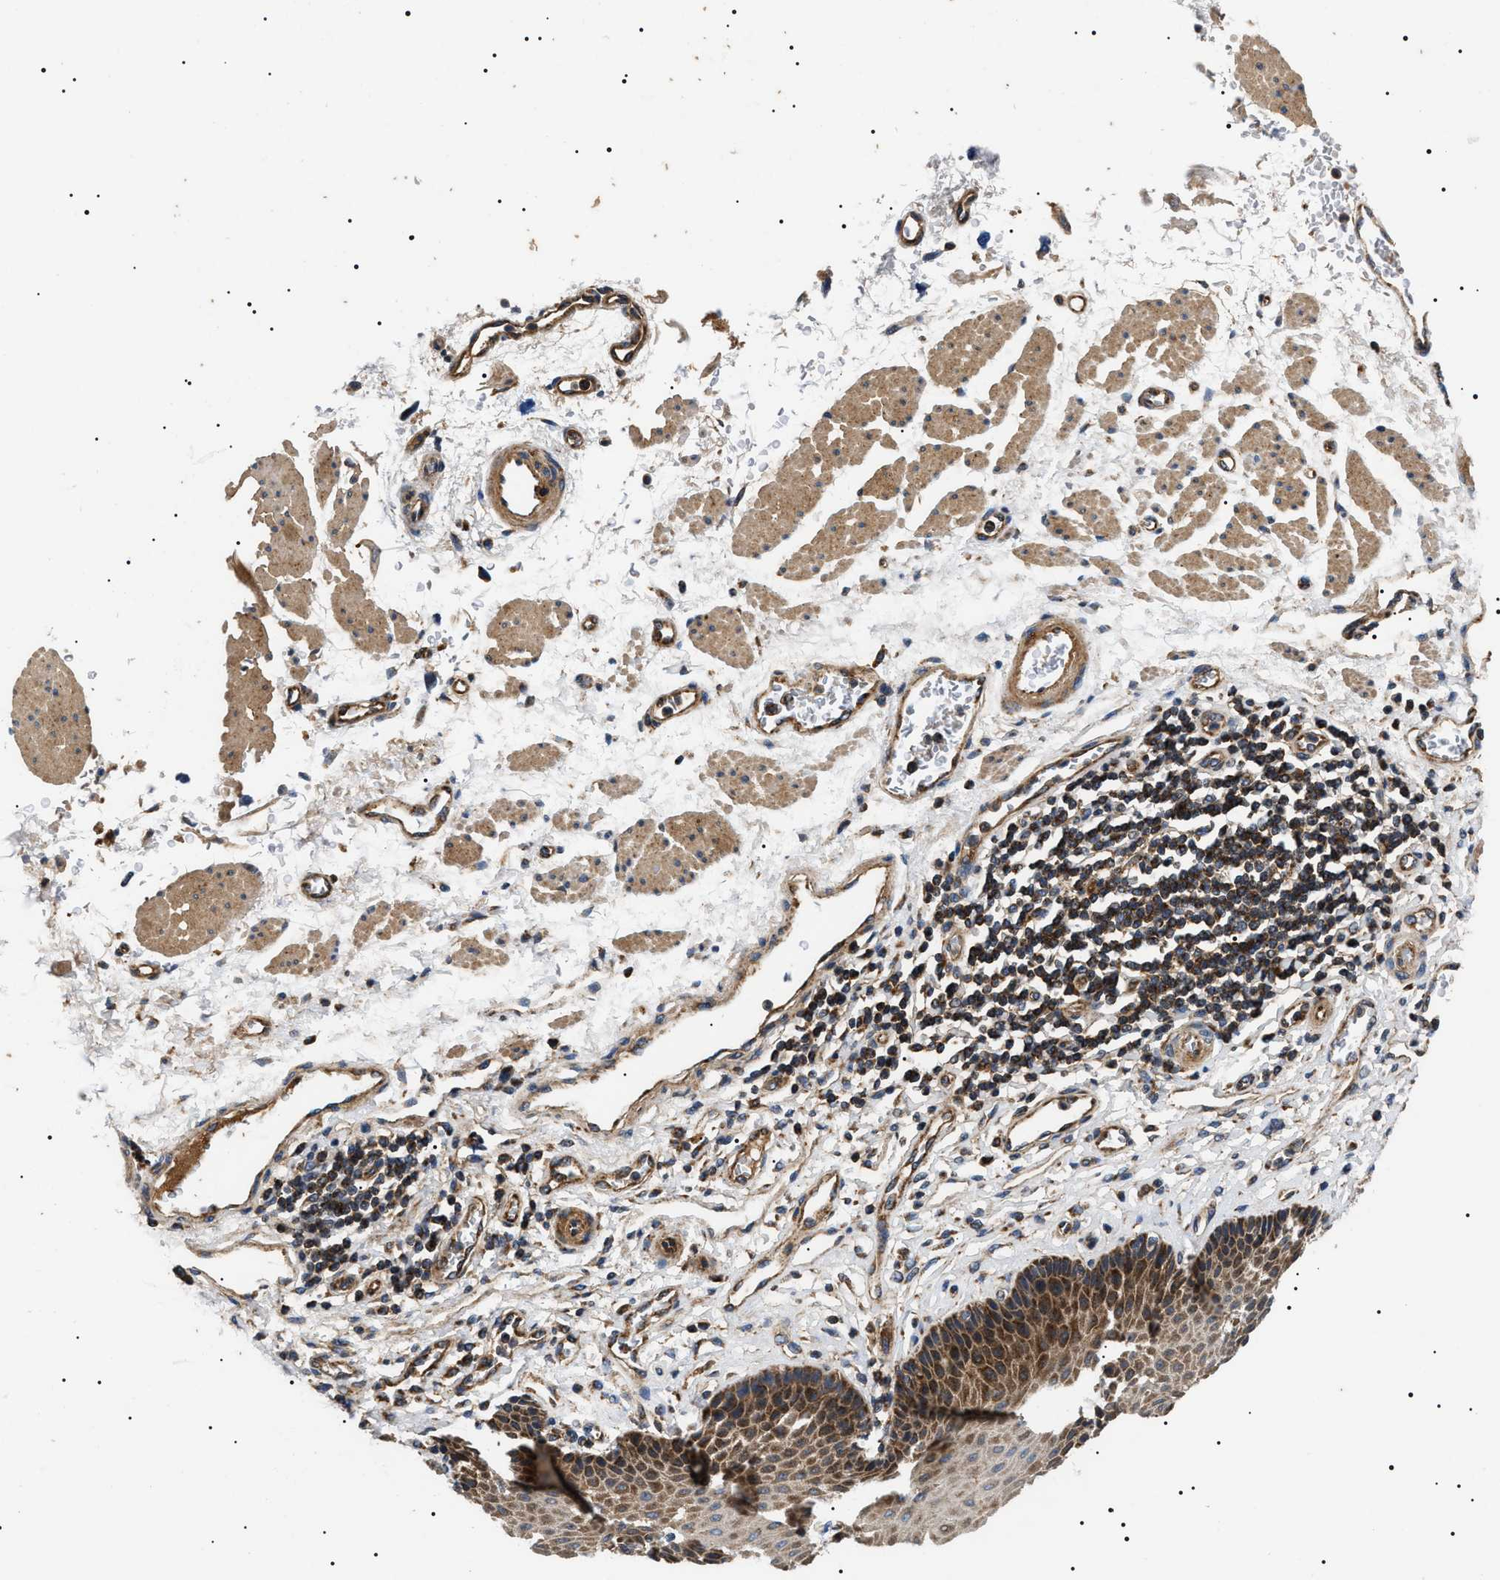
{"staining": {"intensity": "moderate", "quantity": ">75%", "location": "cytoplasmic/membranous"}, "tissue": "esophagus", "cell_type": "Squamous epithelial cells", "image_type": "normal", "snomed": [{"axis": "morphology", "description": "Normal tissue, NOS"}, {"axis": "topography", "description": "Esophagus"}], "caption": "Human esophagus stained with a brown dye shows moderate cytoplasmic/membranous positive positivity in about >75% of squamous epithelial cells.", "gene": "OXSM", "patient": {"sex": "male", "age": 54}}